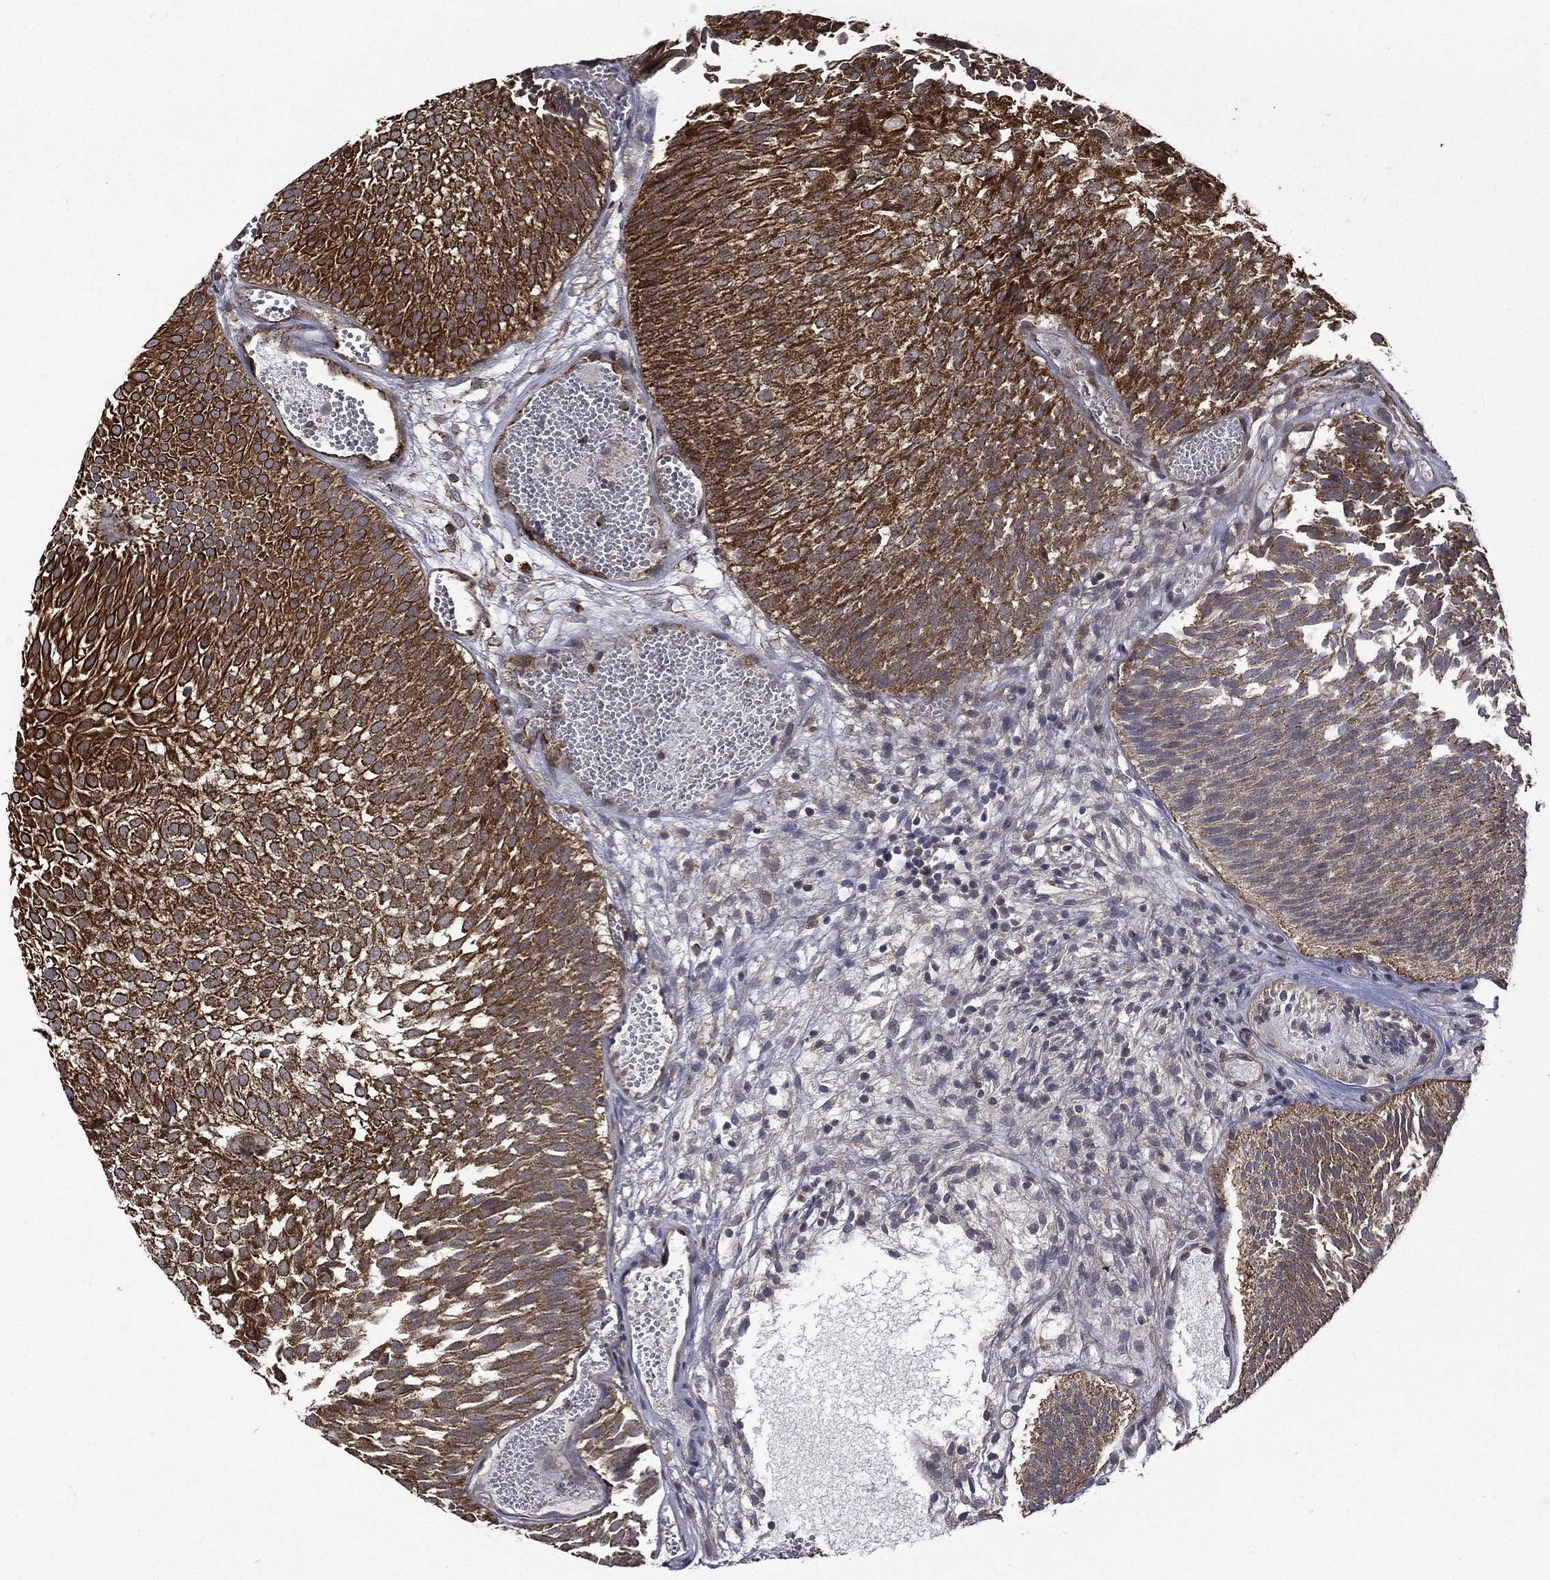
{"staining": {"intensity": "strong", "quantity": "25%-75%", "location": "cytoplasmic/membranous"}, "tissue": "urothelial cancer", "cell_type": "Tumor cells", "image_type": "cancer", "snomed": [{"axis": "morphology", "description": "Urothelial carcinoma, Low grade"}, {"axis": "topography", "description": "Urinary bladder"}], "caption": "Urothelial carcinoma (low-grade) tissue displays strong cytoplasmic/membranous staining in approximately 25%-75% of tumor cells", "gene": "GIMAP6", "patient": {"sex": "male", "age": 52}}